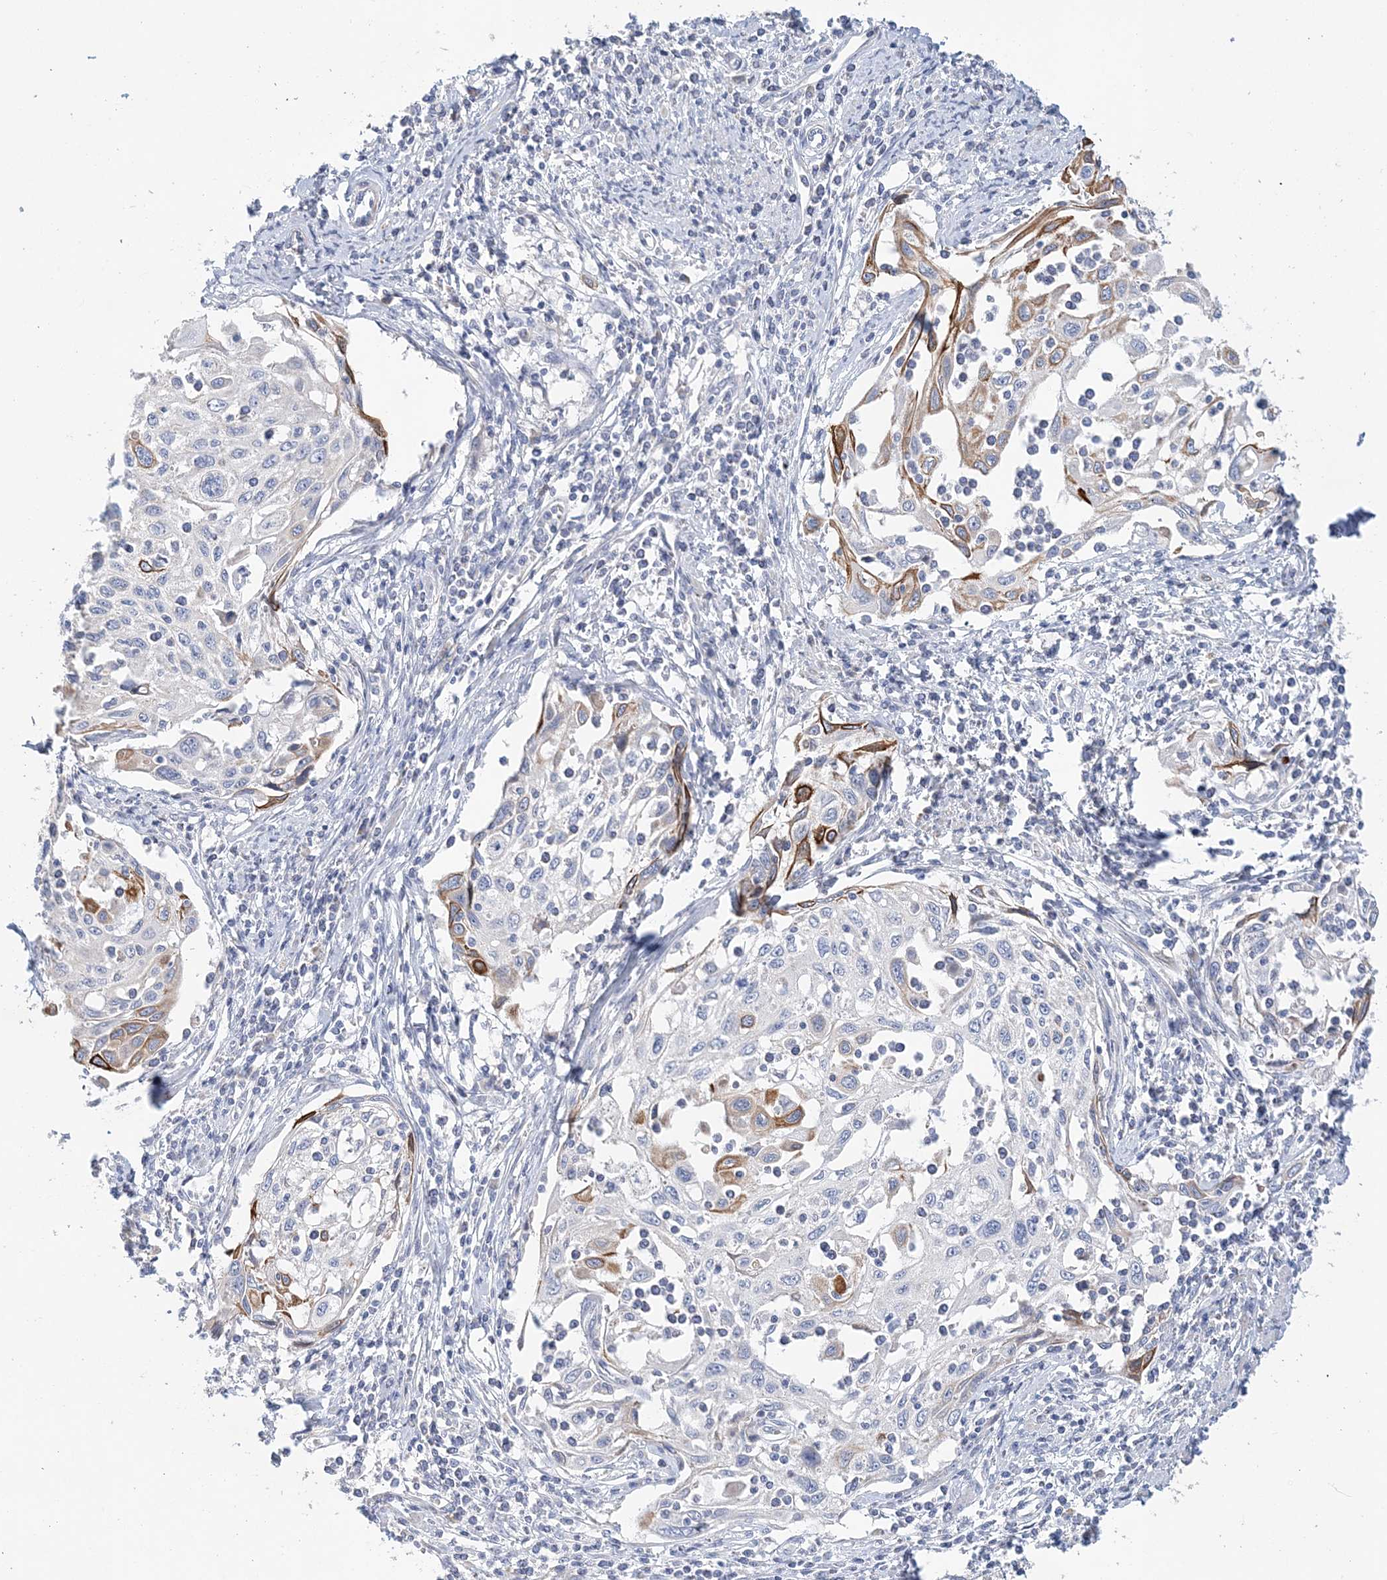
{"staining": {"intensity": "moderate", "quantity": "<25%", "location": "cytoplasmic/membranous"}, "tissue": "cervical cancer", "cell_type": "Tumor cells", "image_type": "cancer", "snomed": [{"axis": "morphology", "description": "Squamous cell carcinoma, NOS"}, {"axis": "topography", "description": "Cervix"}], "caption": "This histopathology image displays immunohistochemistry (IHC) staining of human cervical squamous cell carcinoma, with low moderate cytoplasmic/membranous expression in about <25% of tumor cells.", "gene": "LRRIQ4", "patient": {"sex": "female", "age": 70}}